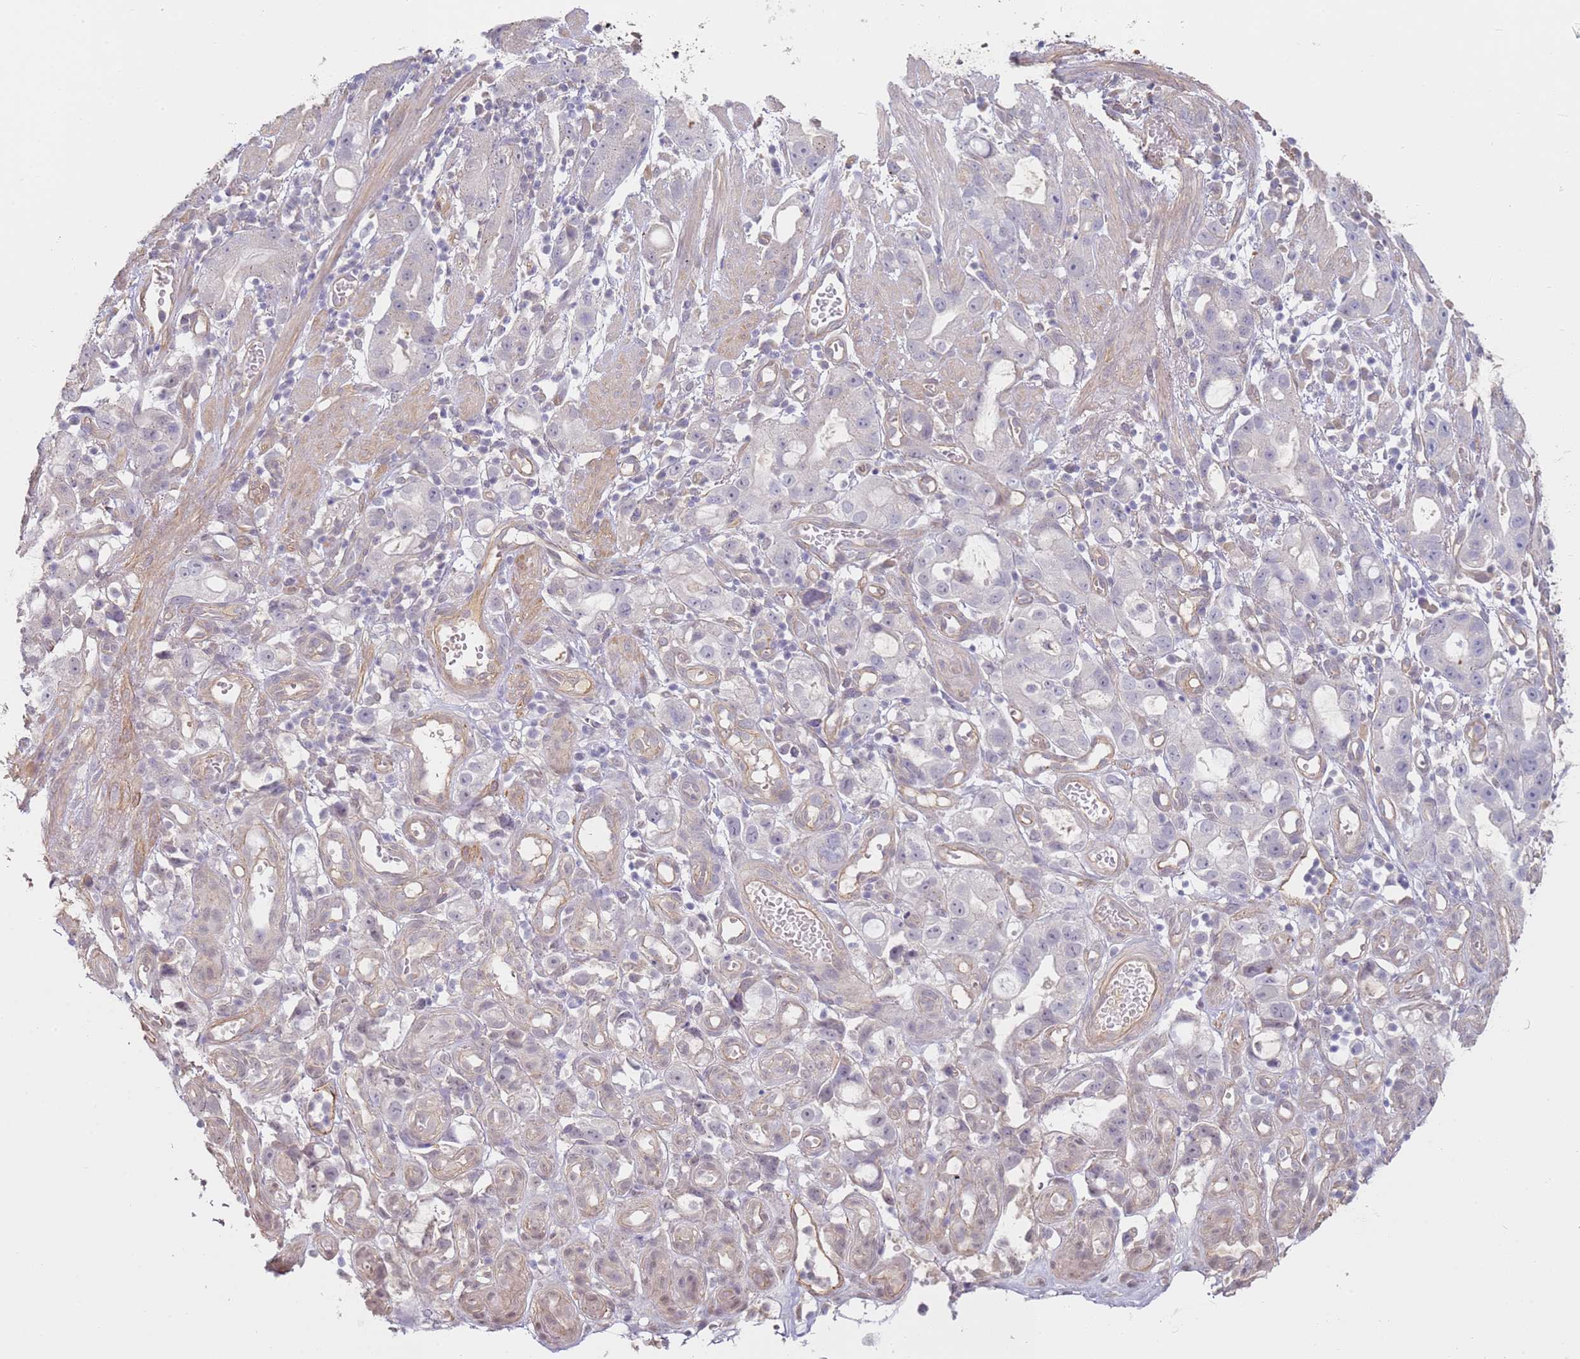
{"staining": {"intensity": "negative", "quantity": "none", "location": "none"}, "tissue": "stomach cancer", "cell_type": "Tumor cells", "image_type": "cancer", "snomed": [{"axis": "morphology", "description": "Adenocarcinoma, NOS"}, {"axis": "topography", "description": "Stomach"}], "caption": "This is an IHC micrograph of human adenocarcinoma (stomach). There is no expression in tumor cells.", "gene": "WDR93", "patient": {"sex": "male", "age": 55}}